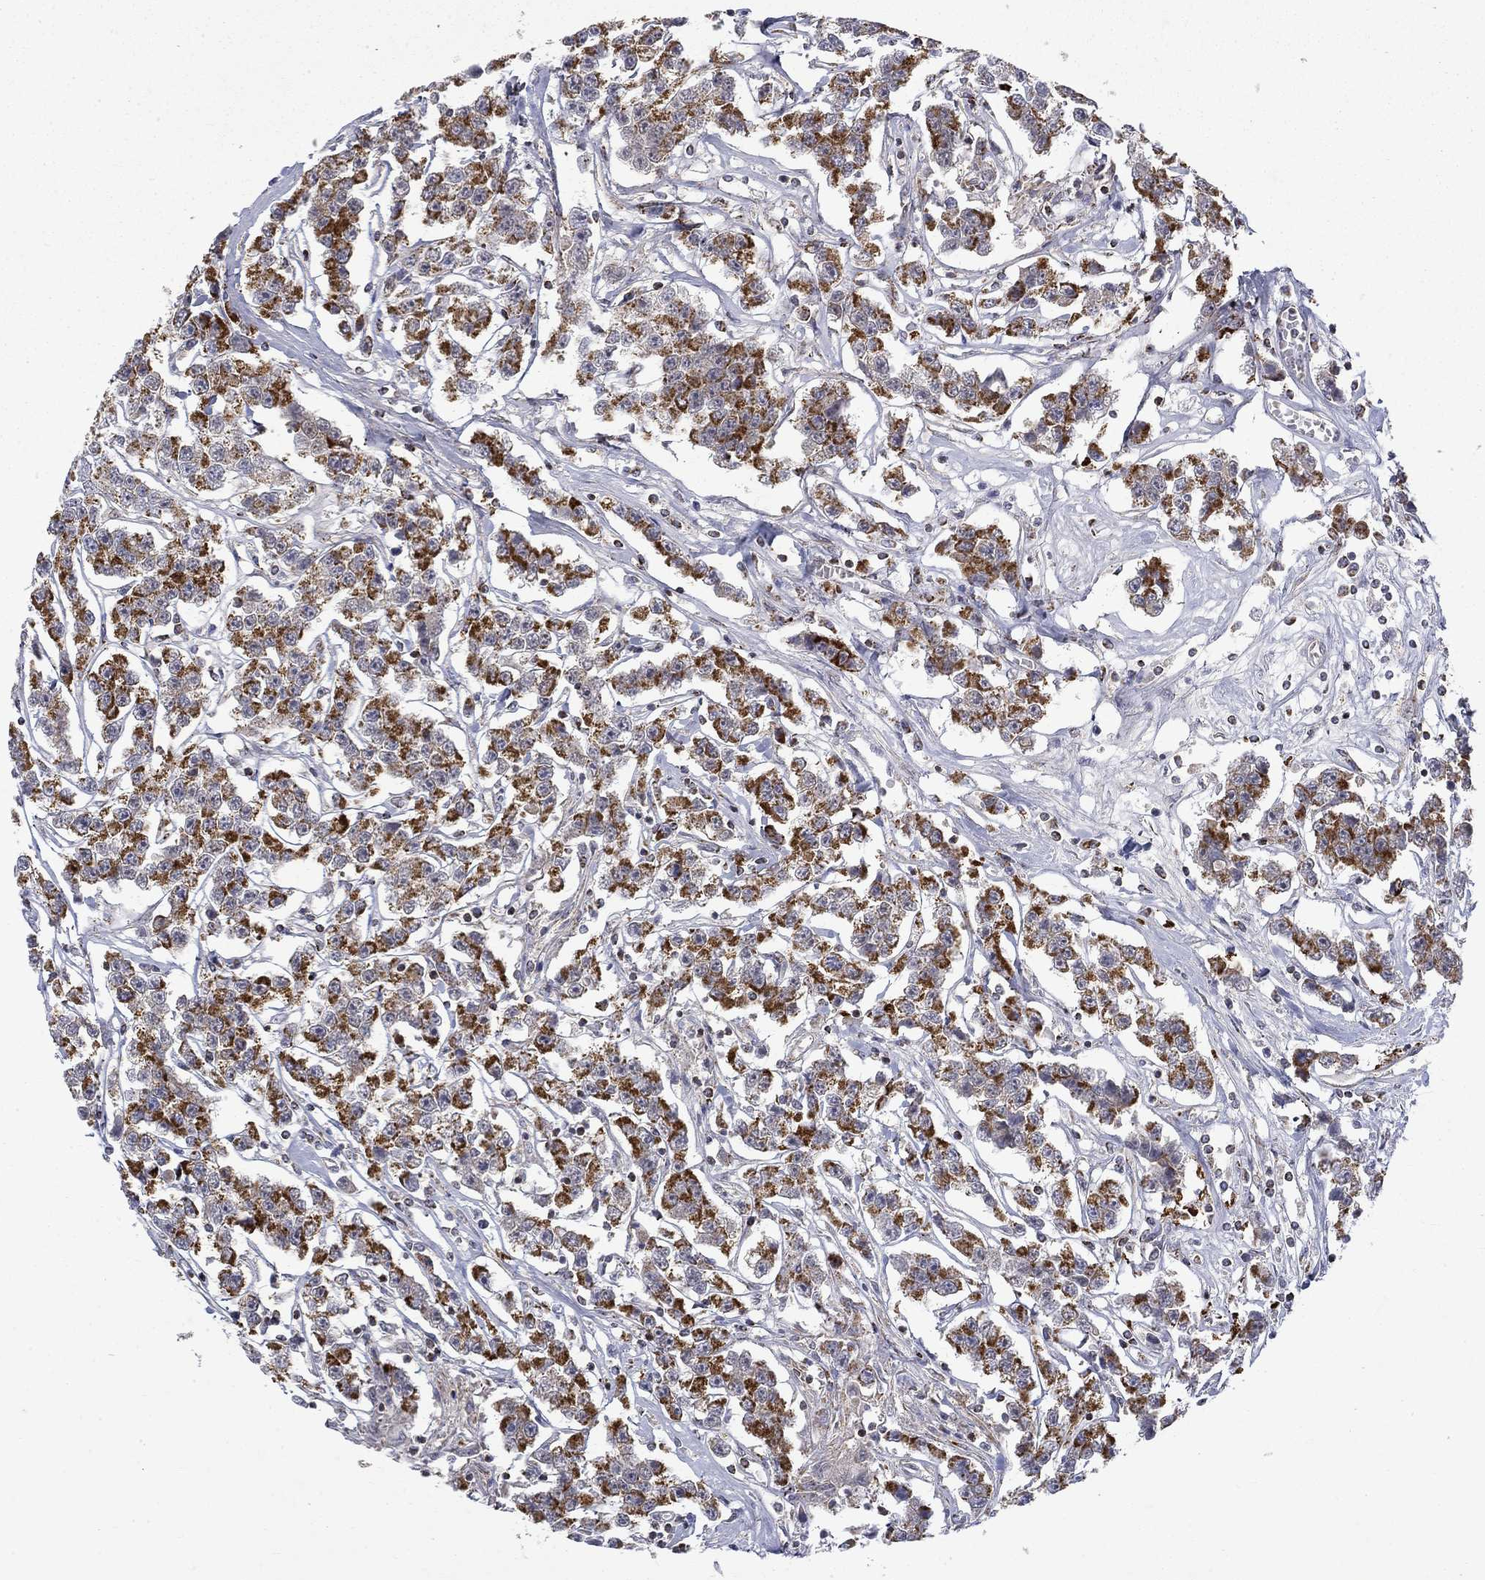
{"staining": {"intensity": "strong", "quantity": ">75%", "location": "cytoplasmic/membranous"}, "tissue": "testis cancer", "cell_type": "Tumor cells", "image_type": "cancer", "snomed": [{"axis": "morphology", "description": "Seminoma, NOS"}, {"axis": "topography", "description": "Testis"}], "caption": "A histopathology image showing strong cytoplasmic/membranous staining in approximately >75% of tumor cells in testis cancer, as visualized by brown immunohistochemical staining.", "gene": "PCBP3", "patient": {"sex": "male", "age": 59}}